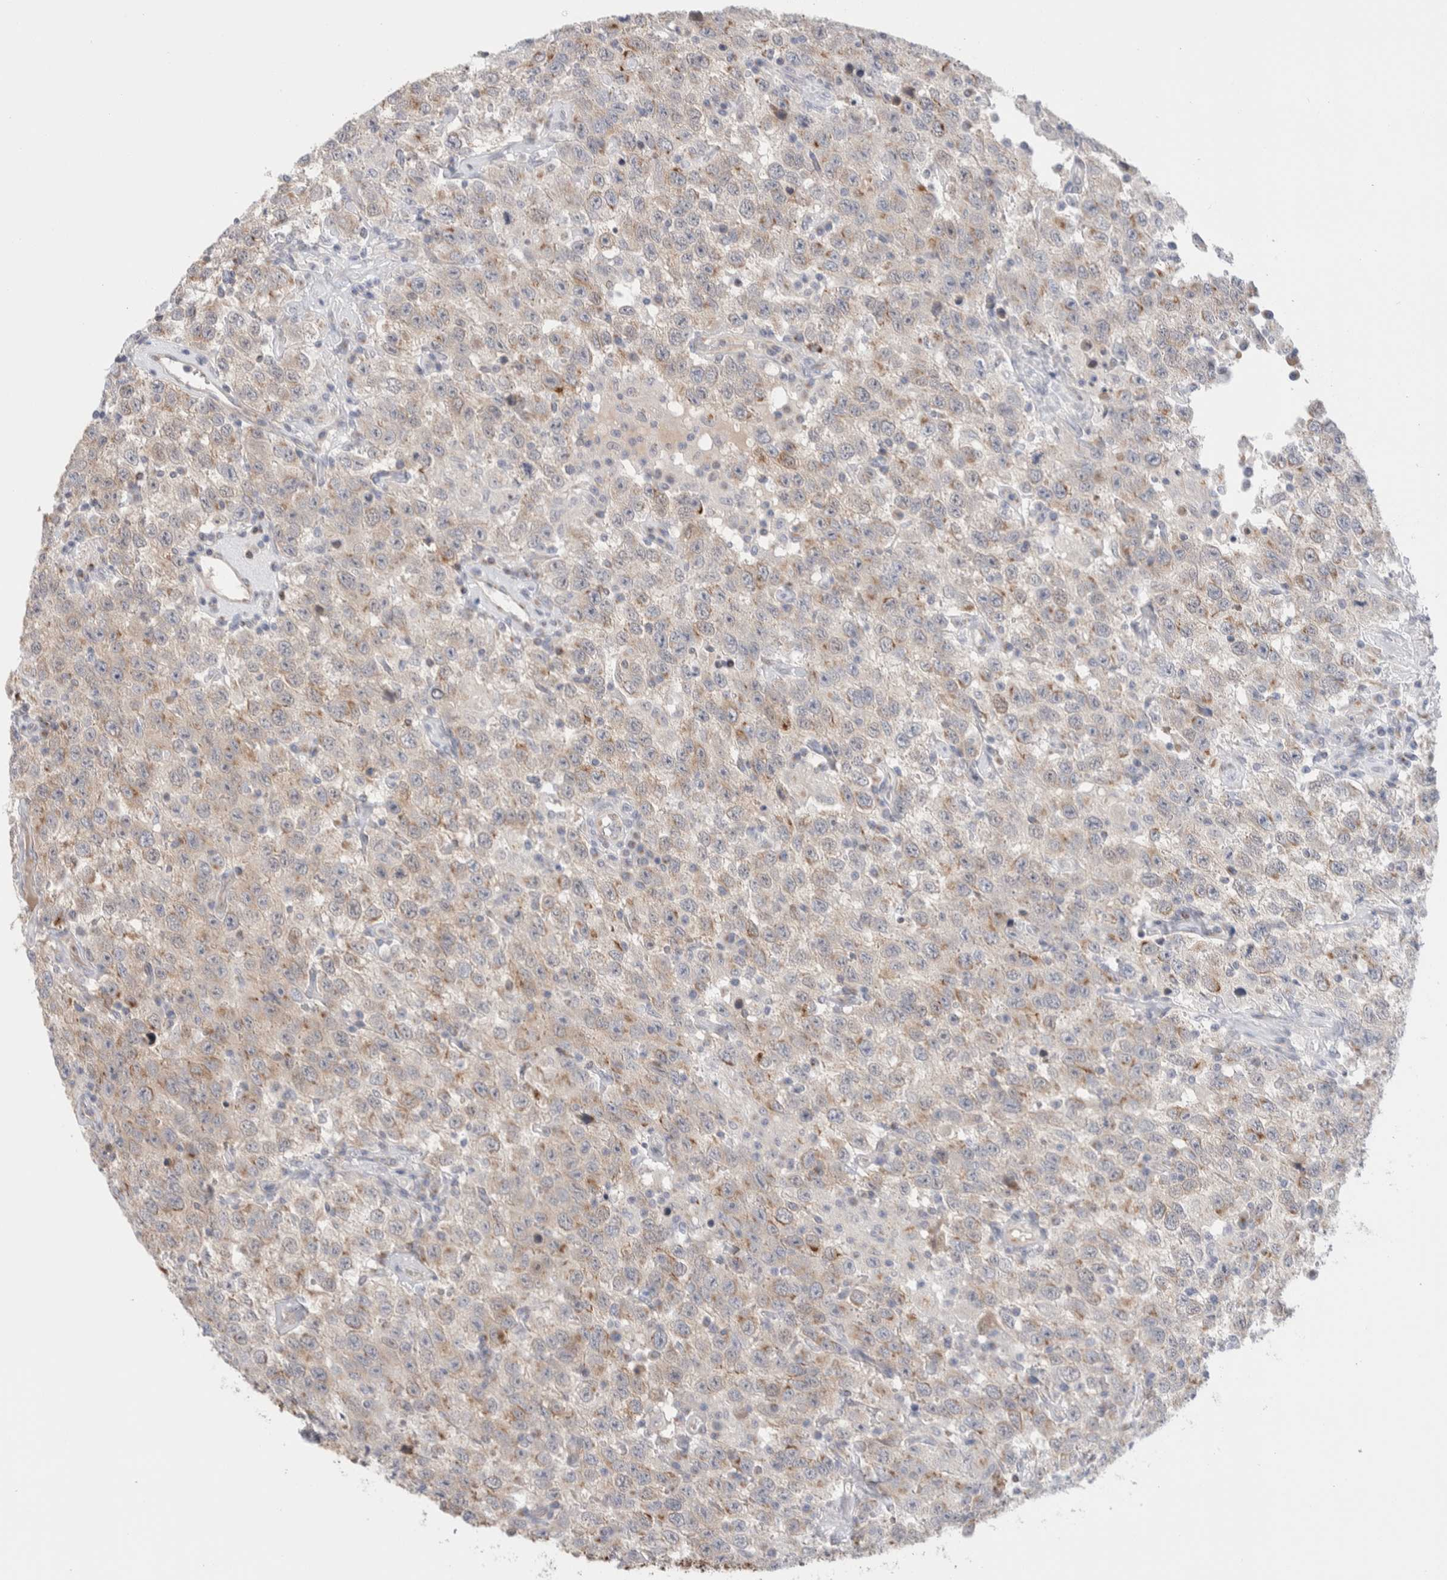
{"staining": {"intensity": "weak", "quantity": "25%-75%", "location": "cytoplasmic/membranous"}, "tissue": "testis cancer", "cell_type": "Tumor cells", "image_type": "cancer", "snomed": [{"axis": "morphology", "description": "Seminoma, NOS"}, {"axis": "topography", "description": "Testis"}], "caption": "Seminoma (testis) stained with a protein marker shows weak staining in tumor cells.", "gene": "C1orf112", "patient": {"sex": "male", "age": 41}}